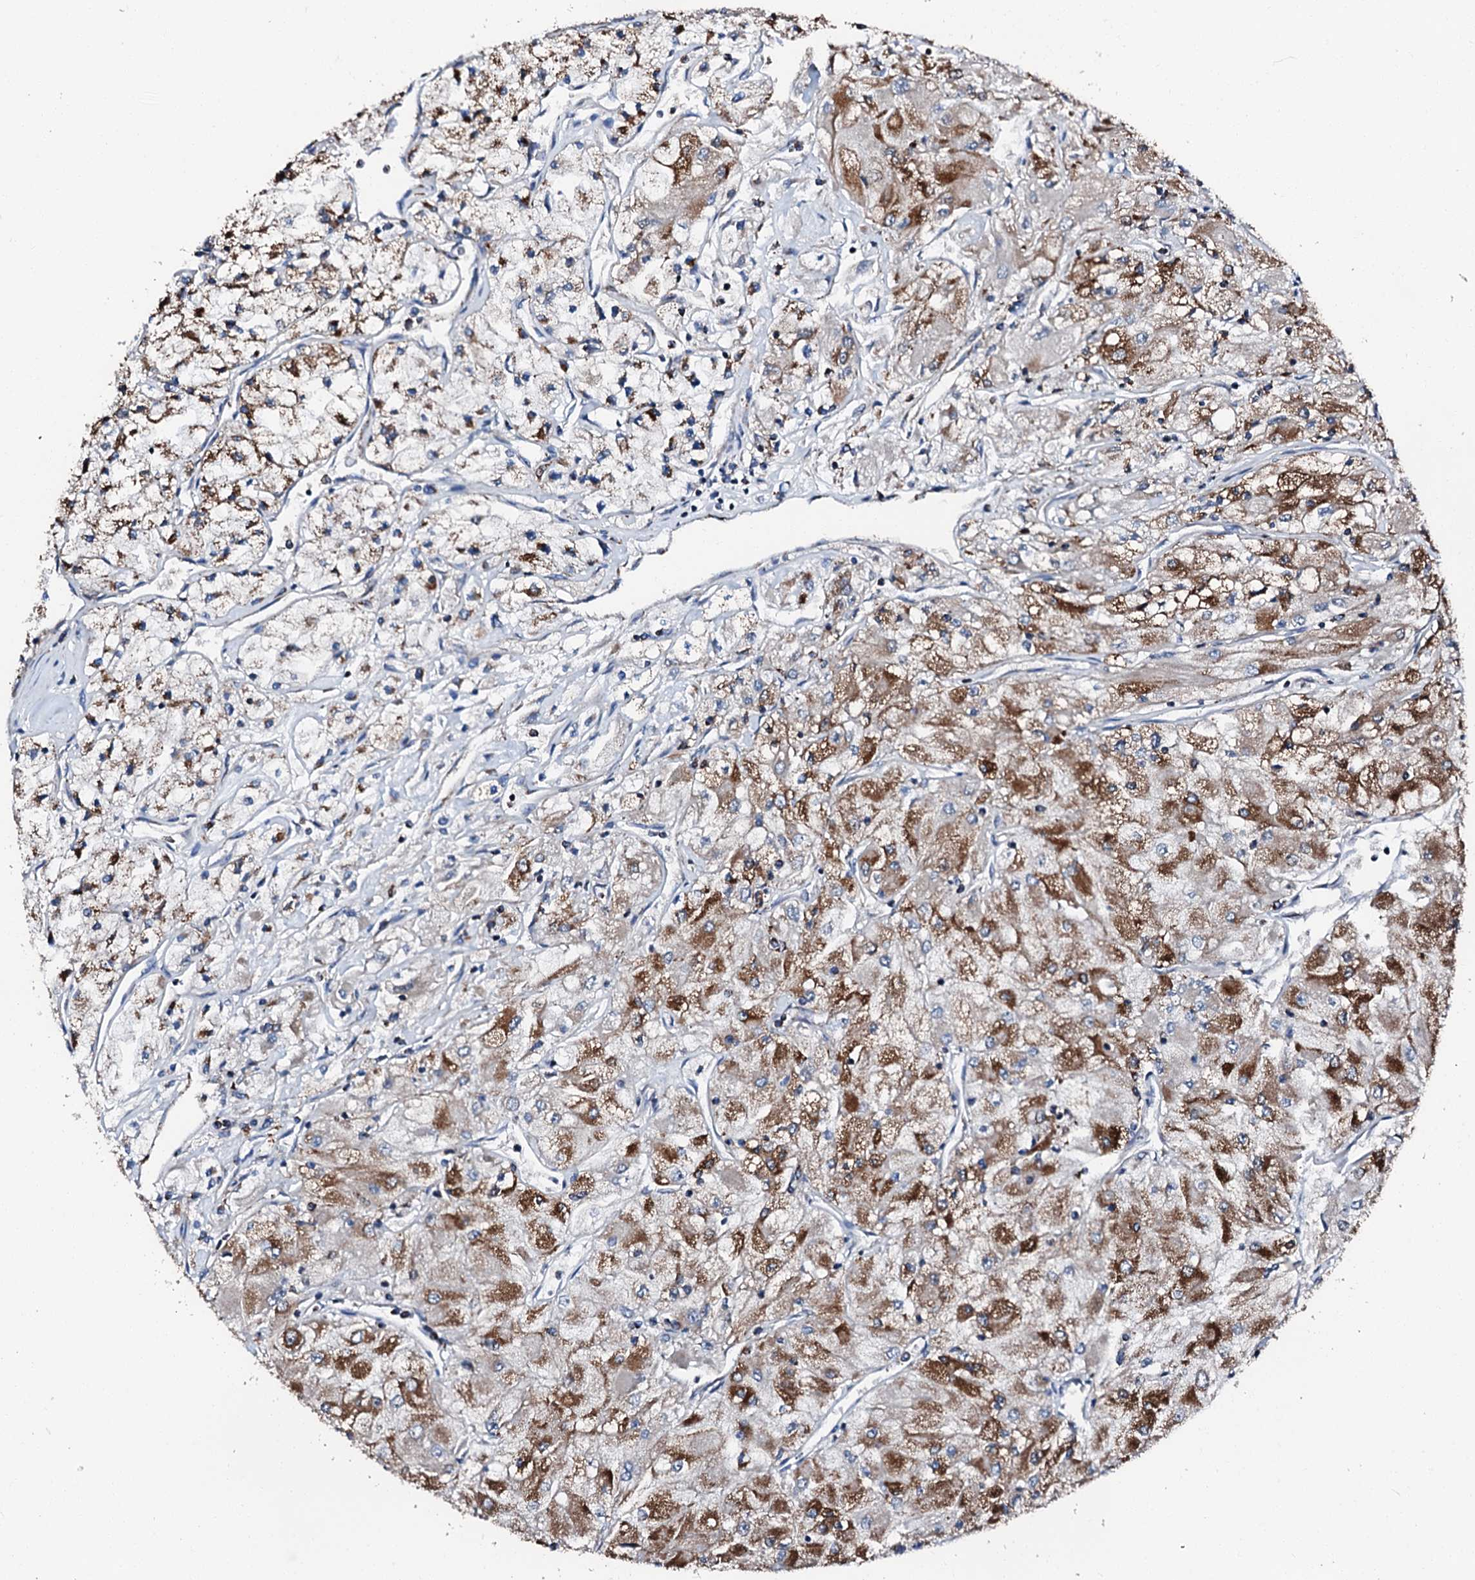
{"staining": {"intensity": "moderate", "quantity": ">75%", "location": "cytoplasmic/membranous"}, "tissue": "renal cancer", "cell_type": "Tumor cells", "image_type": "cancer", "snomed": [{"axis": "morphology", "description": "Adenocarcinoma, NOS"}, {"axis": "topography", "description": "Kidney"}], "caption": "There is medium levels of moderate cytoplasmic/membranous staining in tumor cells of adenocarcinoma (renal), as demonstrated by immunohistochemical staining (brown color).", "gene": "HADH", "patient": {"sex": "male", "age": 80}}